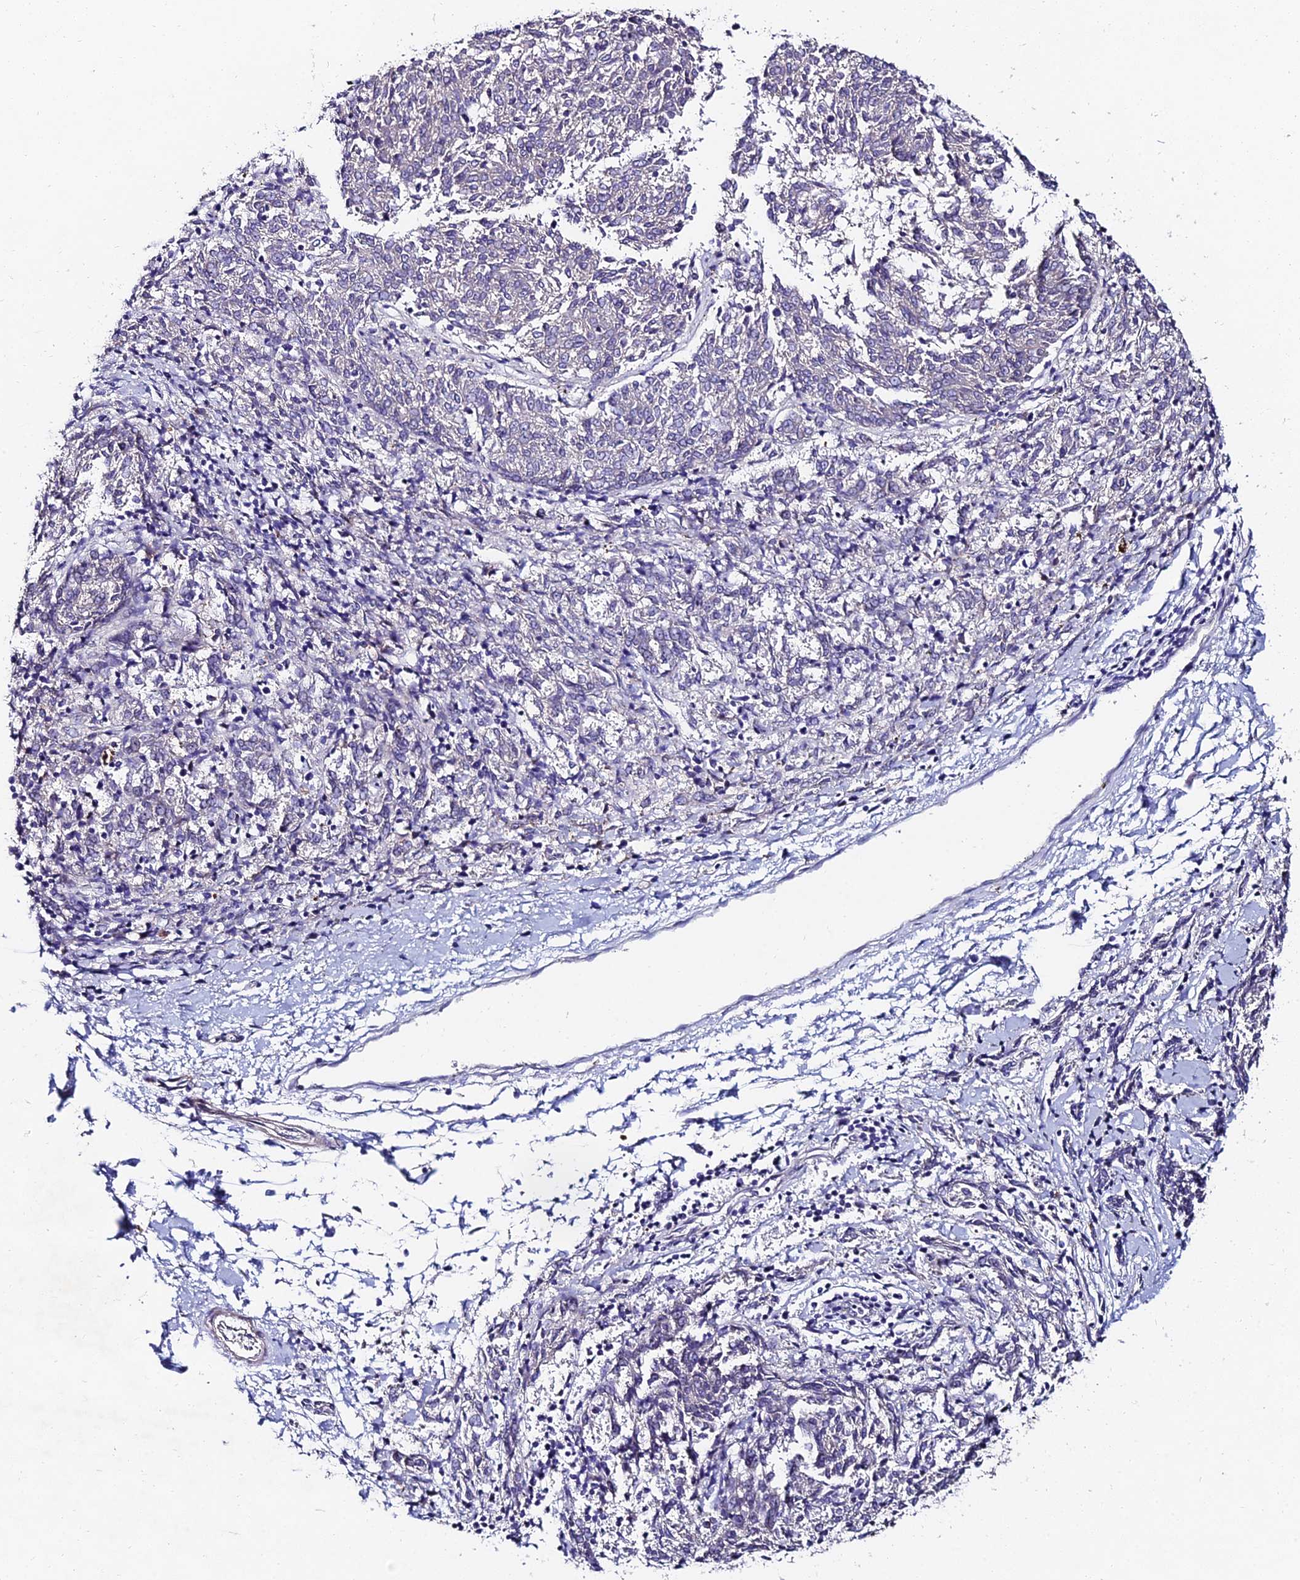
{"staining": {"intensity": "negative", "quantity": "none", "location": "none"}, "tissue": "melanoma", "cell_type": "Tumor cells", "image_type": "cancer", "snomed": [{"axis": "morphology", "description": "Malignant melanoma, NOS"}, {"axis": "topography", "description": "Skin"}], "caption": "Melanoma stained for a protein using immunohistochemistry reveals no staining tumor cells.", "gene": "TRIM24", "patient": {"sex": "female", "age": 72}}